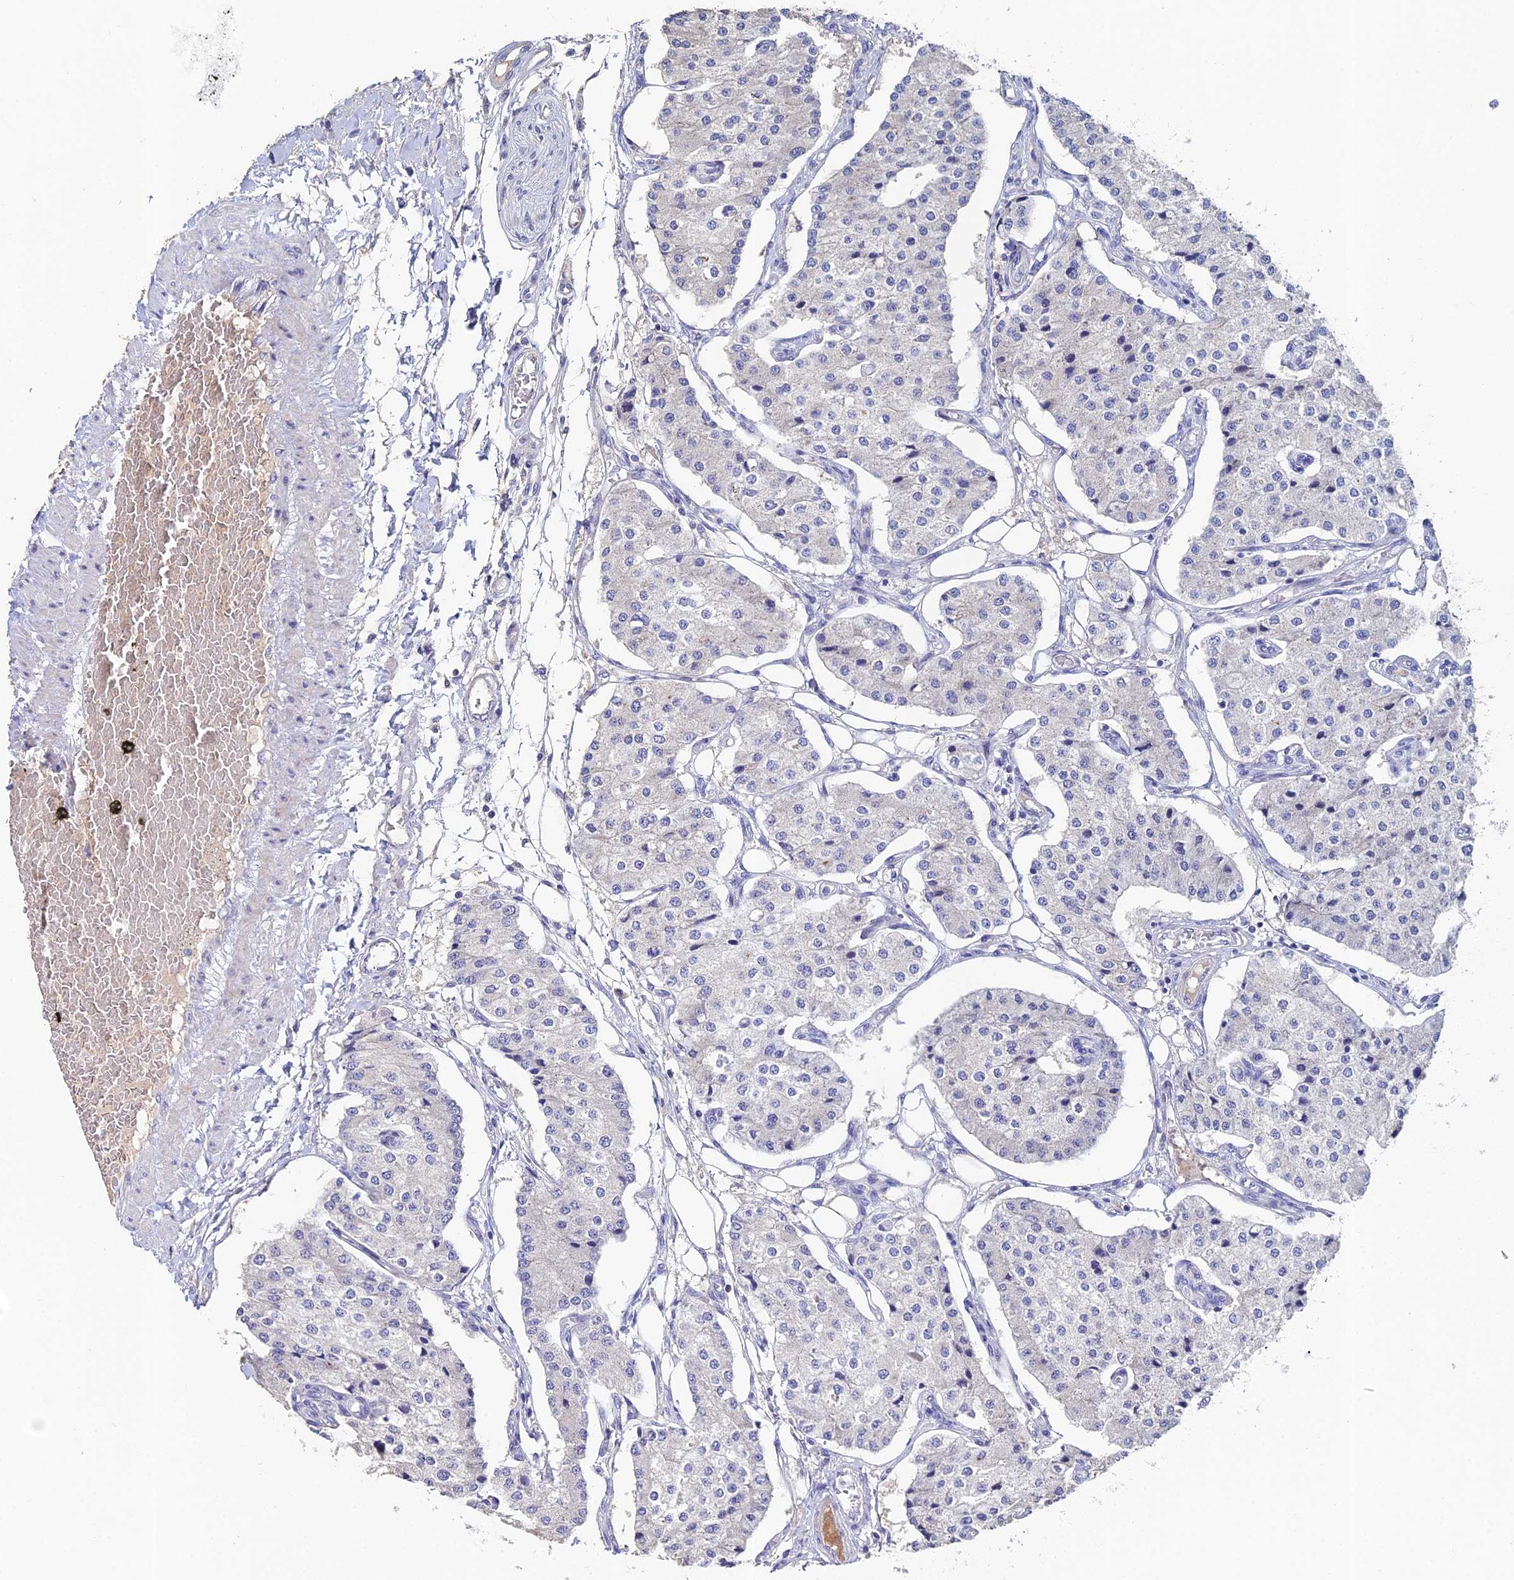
{"staining": {"intensity": "negative", "quantity": "none", "location": "none"}, "tissue": "carcinoid", "cell_type": "Tumor cells", "image_type": "cancer", "snomed": [{"axis": "morphology", "description": "Carcinoid, malignant, NOS"}, {"axis": "topography", "description": "Colon"}], "caption": "There is no significant staining in tumor cells of carcinoid (malignant).", "gene": "ESRRG", "patient": {"sex": "female", "age": 52}}